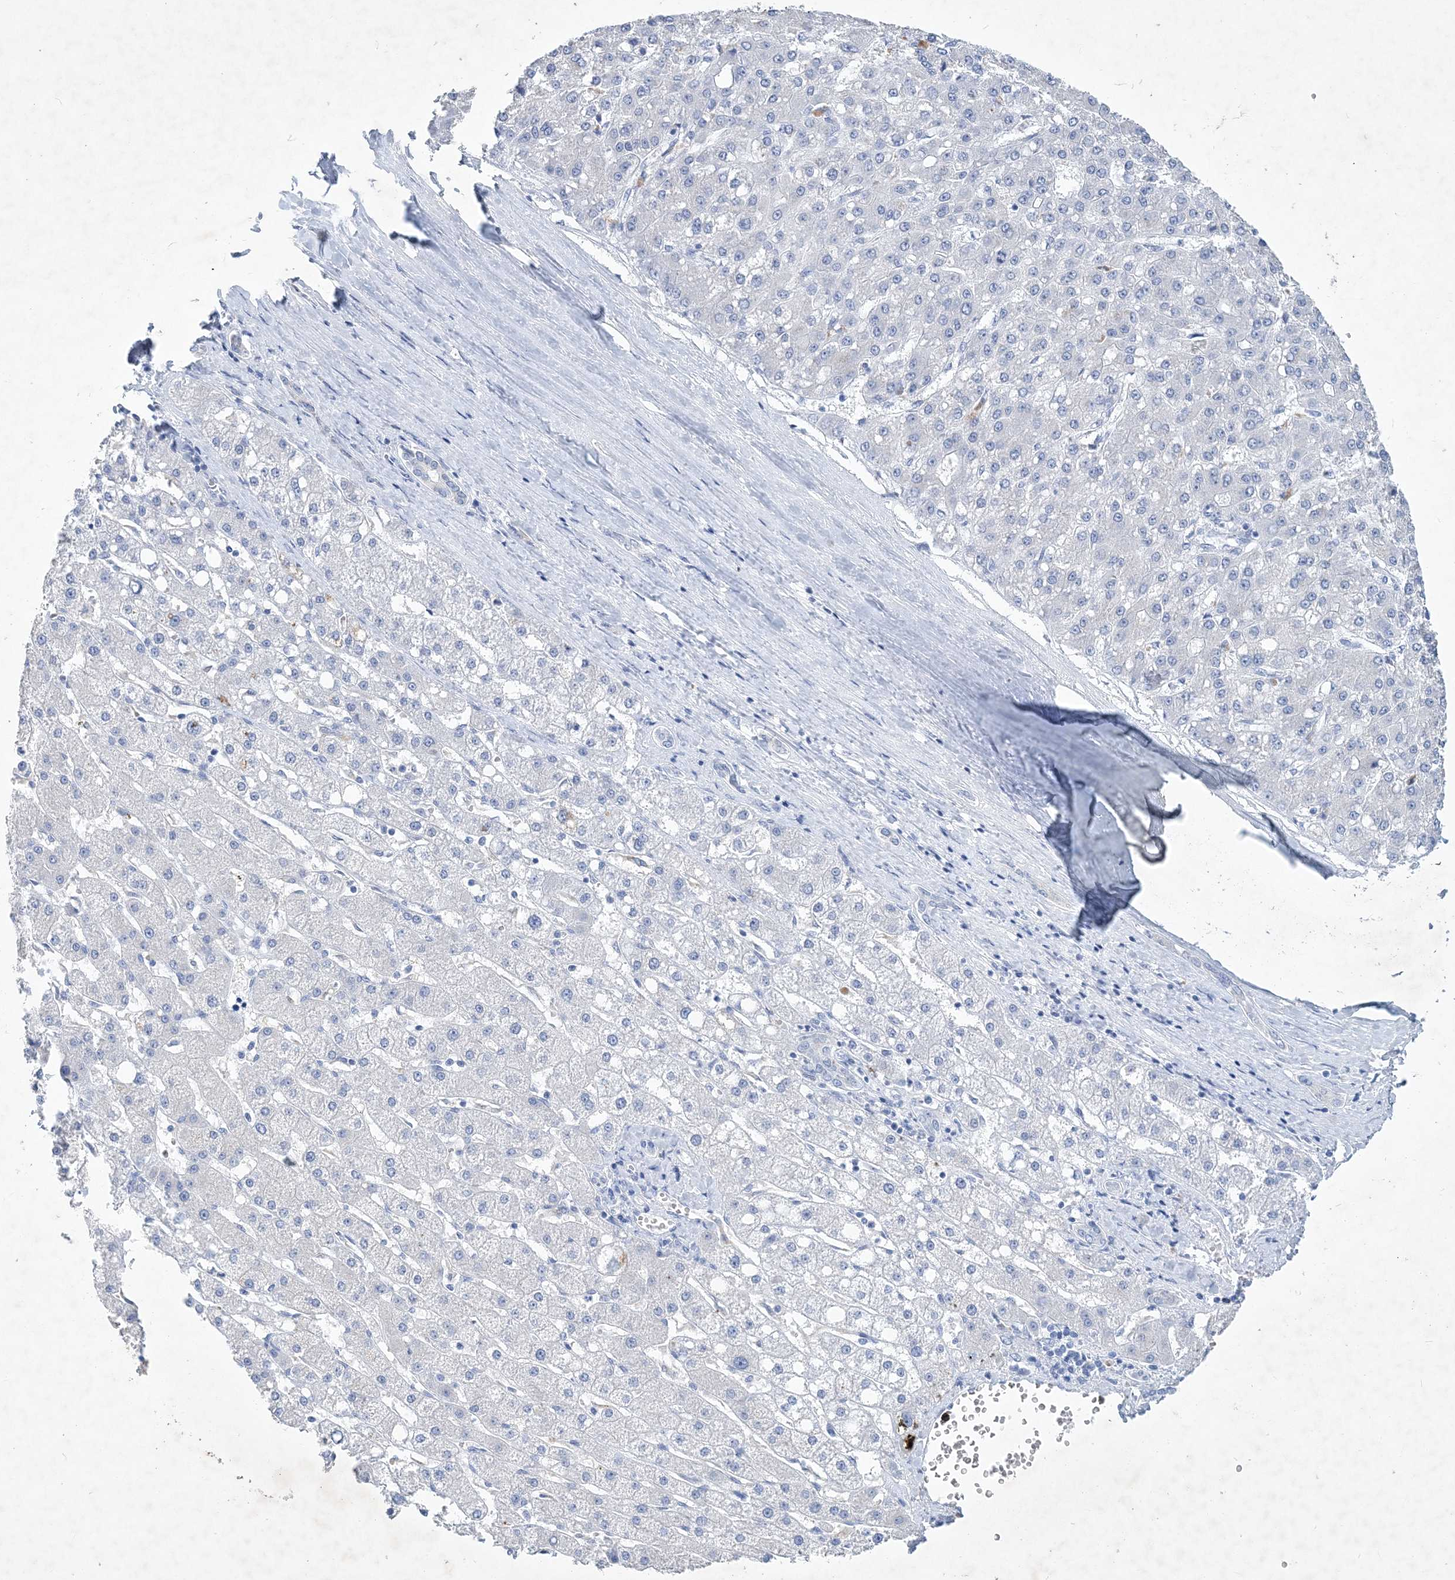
{"staining": {"intensity": "negative", "quantity": "none", "location": "none"}, "tissue": "liver cancer", "cell_type": "Tumor cells", "image_type": "cancer", "snomed": [{"axis": "morphology", "description": "Carcinoma, Hepatocellular, NOS"}, {"axis": "topography", "description": "Liver"}], "caption": "Tumor cells show no significant expression in liver cancer (hepatocellular carcinoma). (DAB IHC, high magnification).", "gene": "COPS8", "patient": {"sex": "male", "age": 67}}